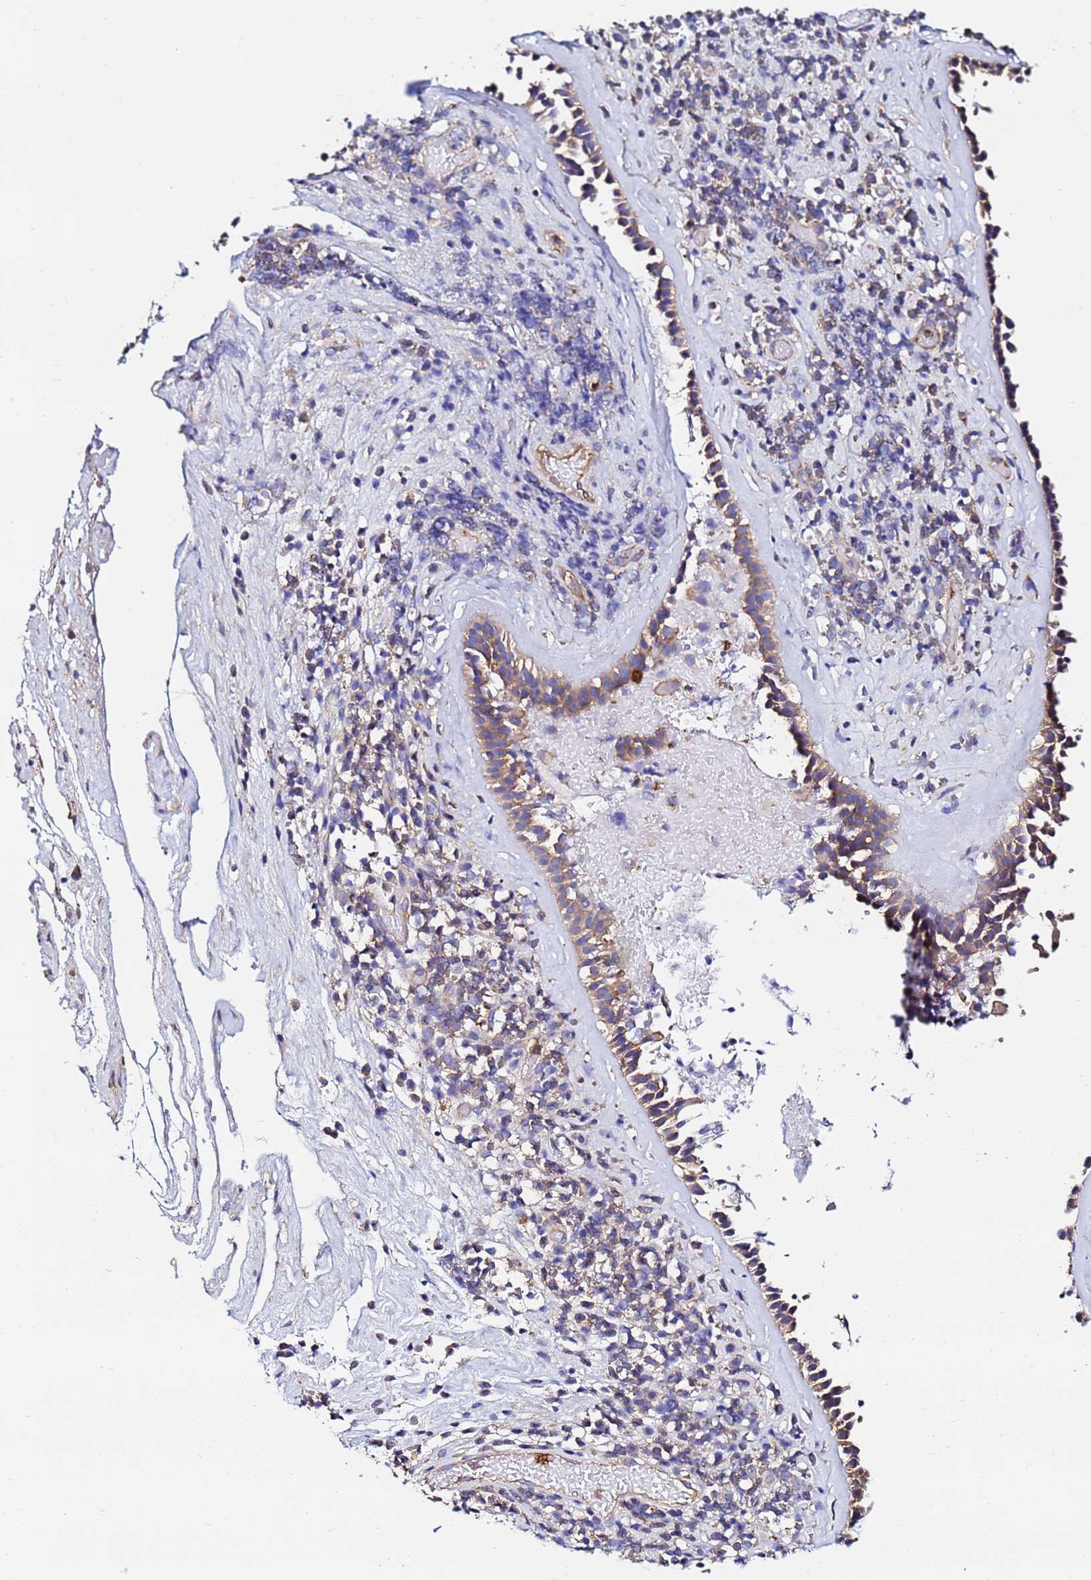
{"staining": {"intensity": "moderate", "quantity": "25%-75%", "location": "cytoplasmic/membranous"}, "tissue": "nasopharynx", "cell_type": "Respiratory epithelial cells", "image_type": "normal", "snomed": [{"axis": "morphology", "description": "Normal tissue, NOS"}, {"axis": "morphology", "description": "Inflammation, NOS"}, {"axis": "topography", "description": "Nasopharynx"}], "caption": "Protein staining demonstrates moderate cytoplasmic/membranous positivity in approximately 25%-75% of respiratory epithelial cells in unremarkable nasopharynx.", "gene": "POTEE", "patient": {"sex": "male", "age": 70}}